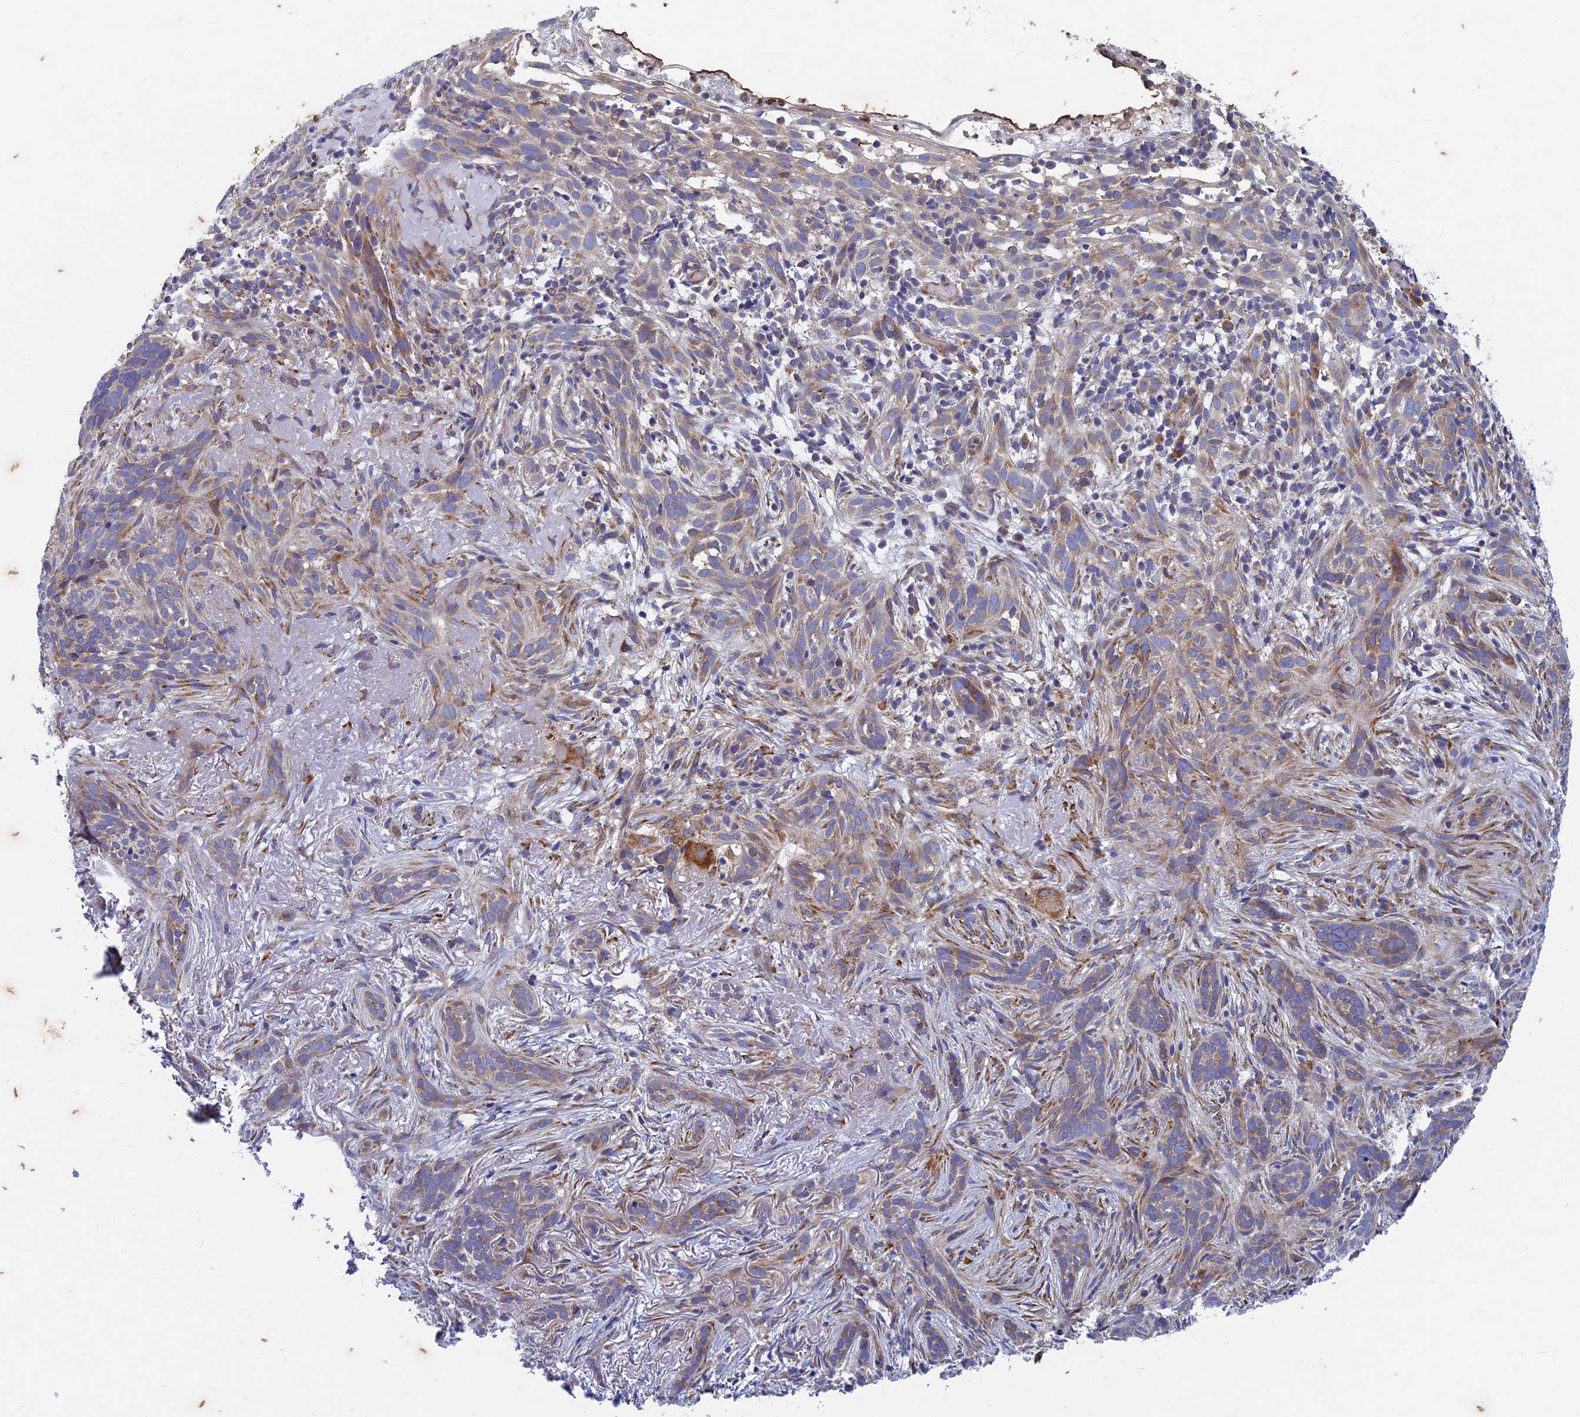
{"staining": {"intensity": "weak", "quantity": "25%-75%", "location": "cytoplasmic/membranous"}, "tissue": "skin cancer", "cell_type": "Tumor cells", "image_type": "cancer", "snomed": [{"axis": "morphology", "description": "Basal cell carcinoma"}, {"axis": "topography", "description": "Skin"}], "caption": "DAB (3,3'-diaminobenzidine) immunohistochemical staining of human skin cancer exhibits weak cytoplasmic/membranous protein positivity in about 25%-75% of tumor cells.", "gene": "AP4S1", "patient": {"sex": "male", "age": 71}}